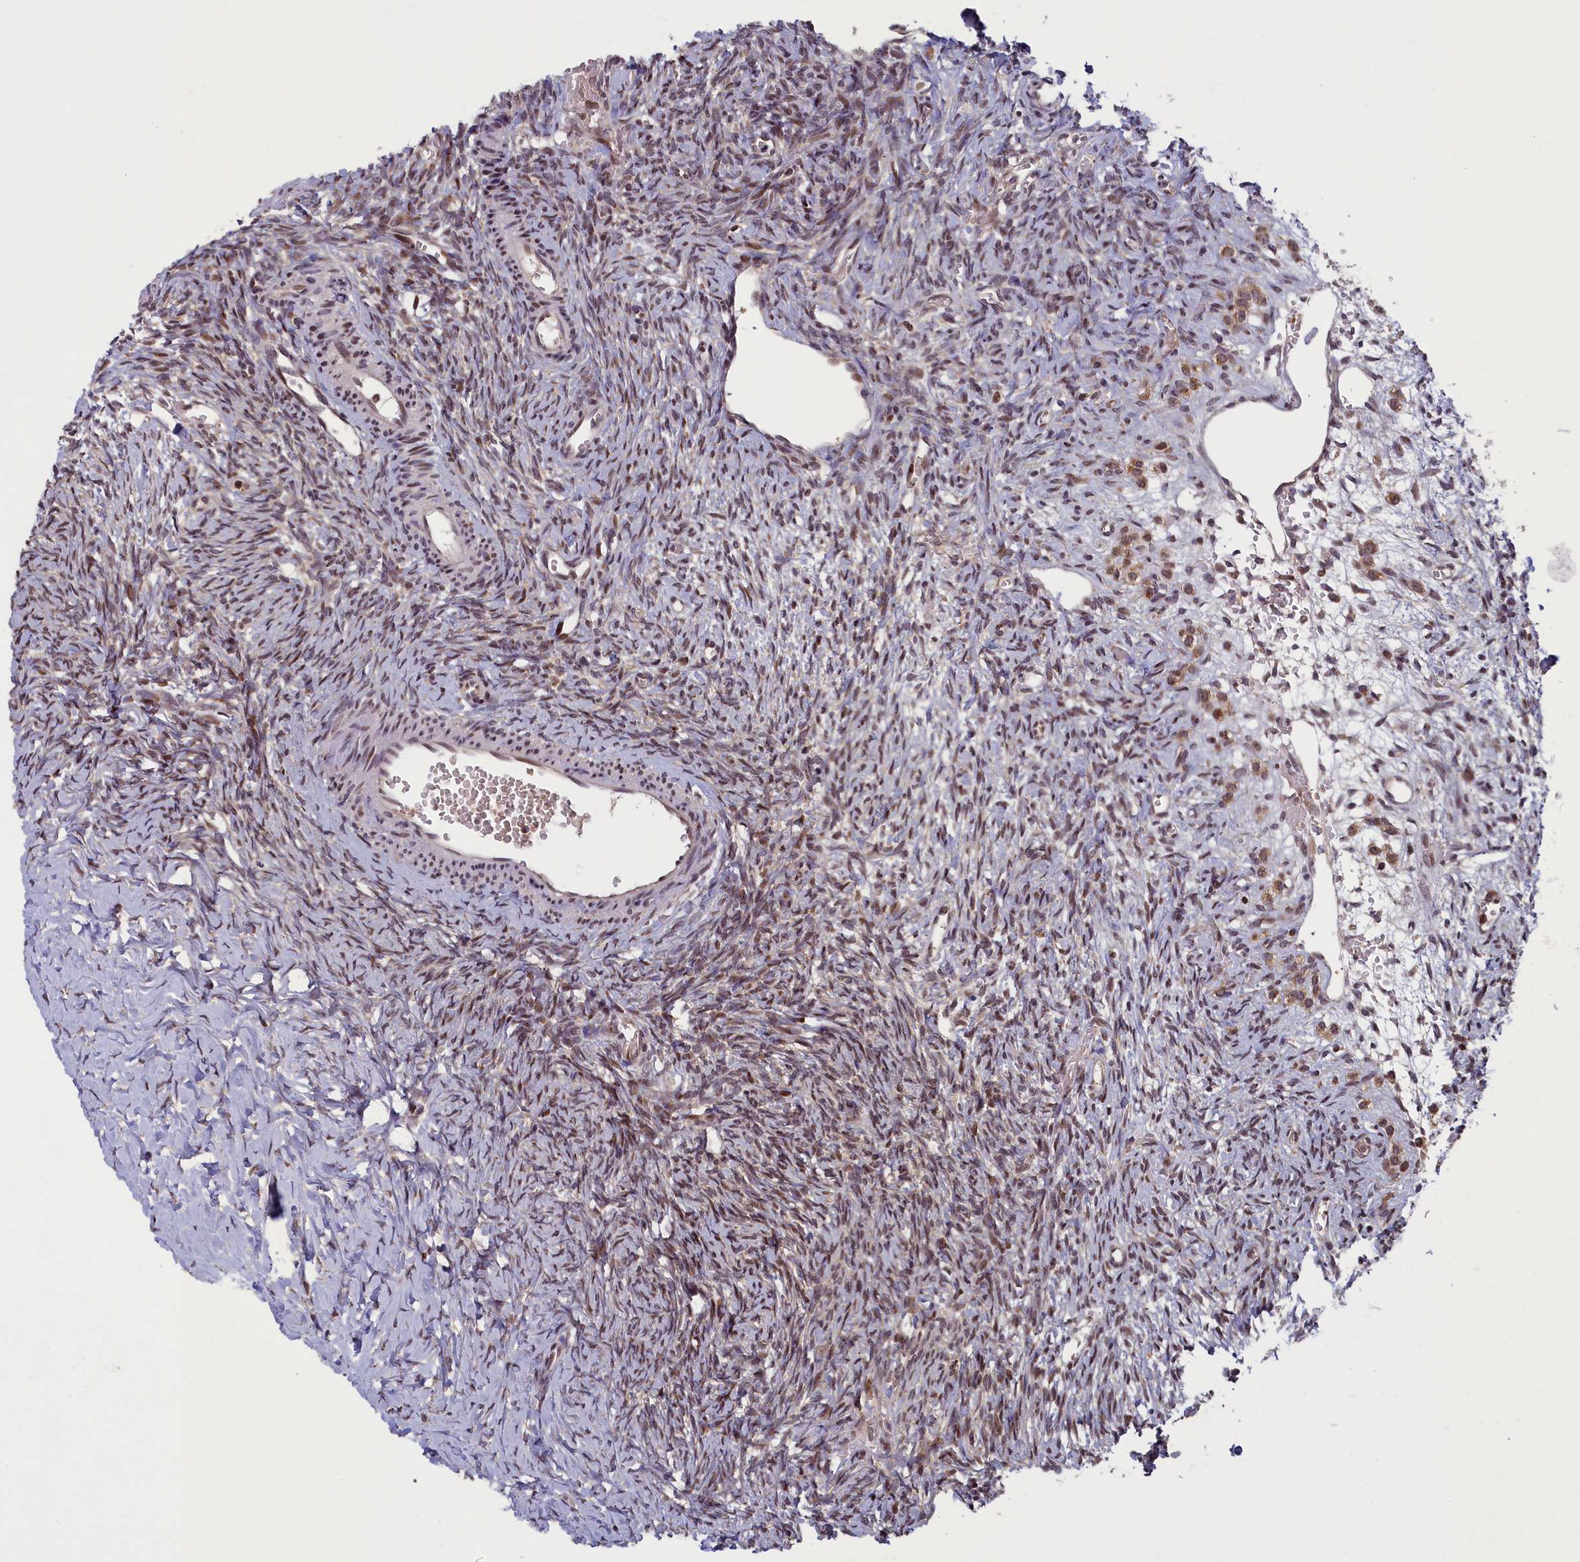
{"staining": {"intensity": "weak", "quantity": "25%-75%", "location": "nuclear"}, "tissue": "ovary", "cell_type": "Ovarian stroma cells", "image_type": "normal", "snomed": [{"axis": "morphology", "description": "Normal tissue, NOS"}, {"axis": "topography", "description": "Ovary"}], "caption": "Benign ovary demonstrates weak nuclear expression in approximately 25%-75% of ovarian stroma cells The staining was performed using DAB, with brown indicating positive protein expression. Nuclei are stained blue with hematoxylin..", "gene": "NUBP1", "patient": {"sex": "female", "age": 39}}